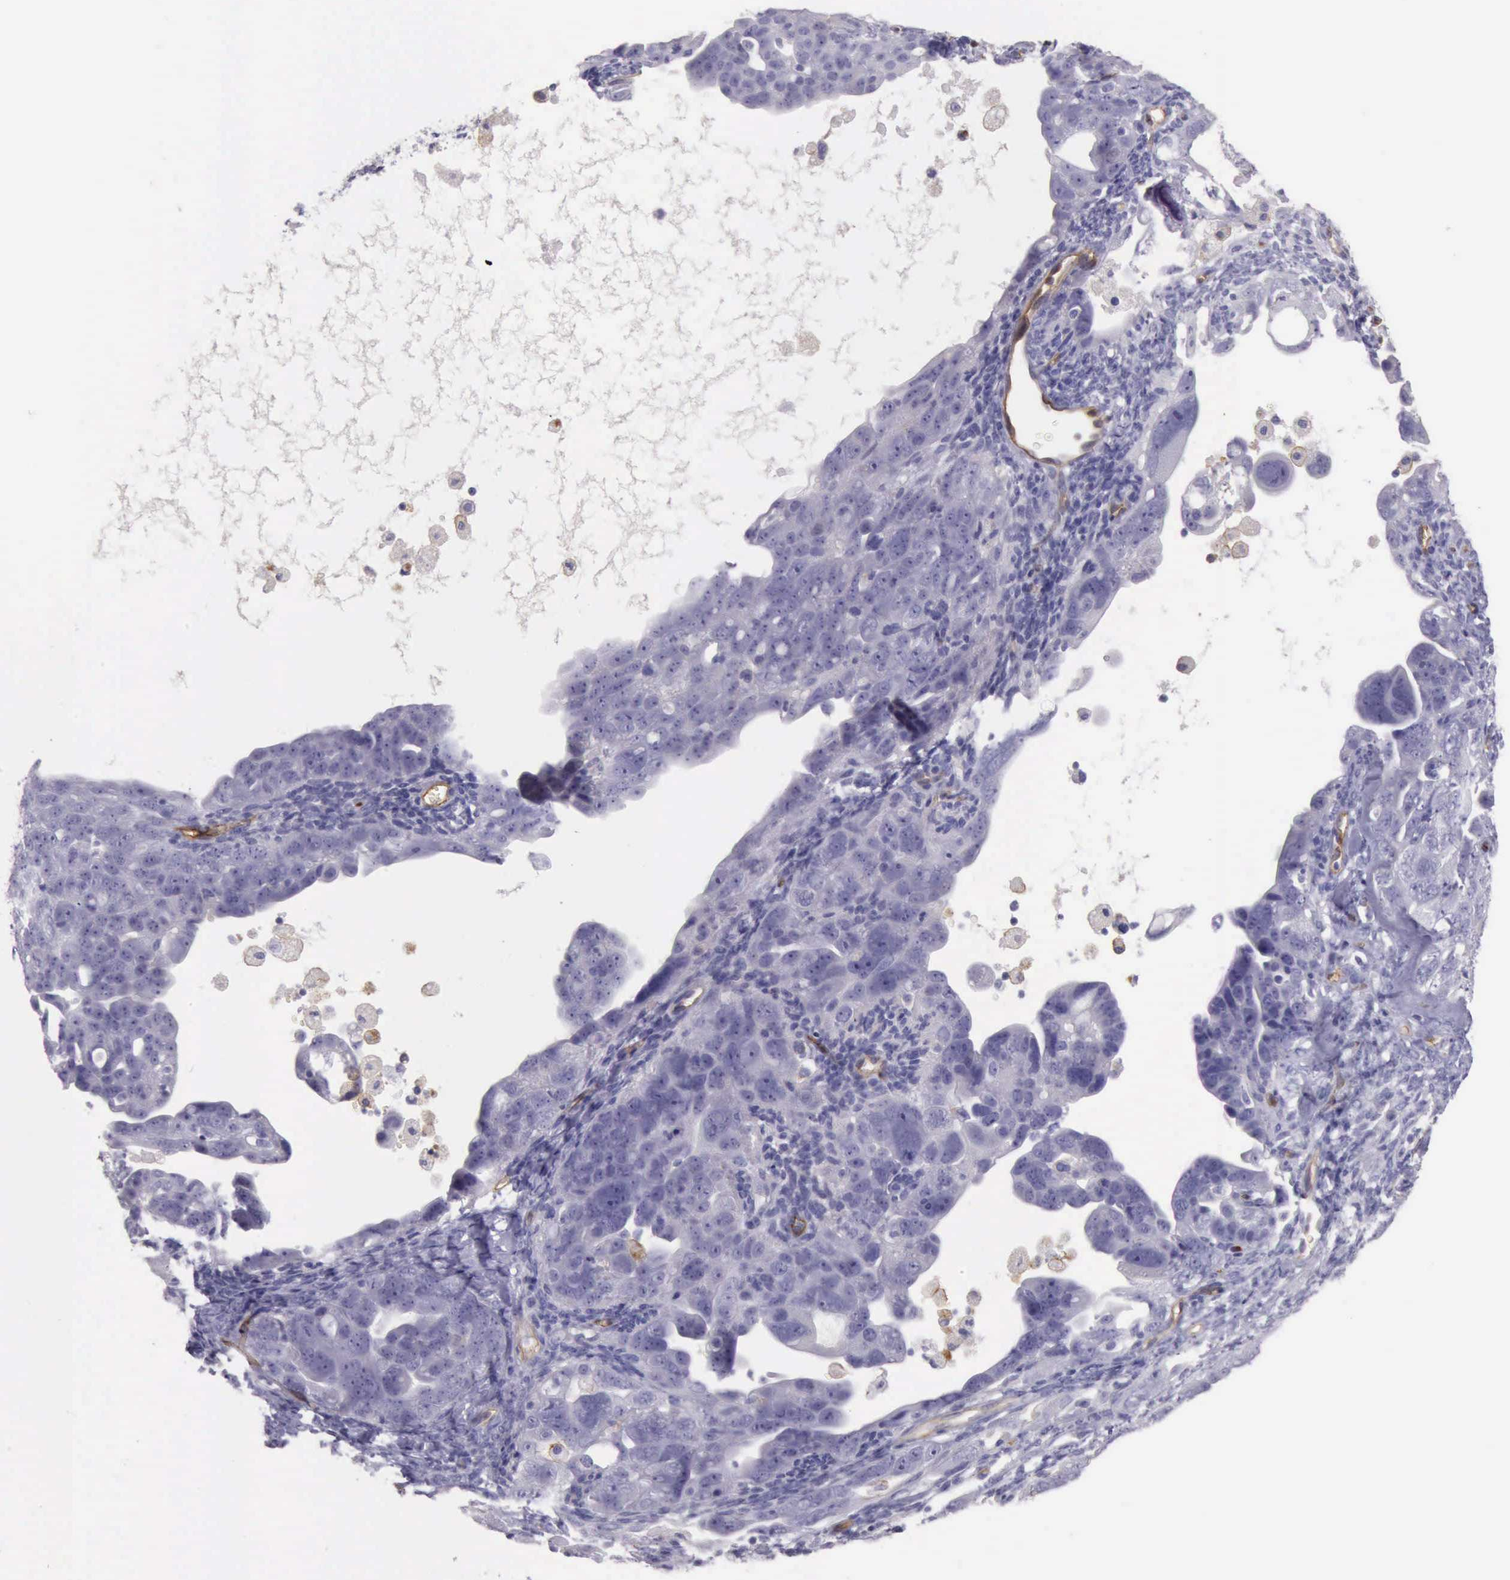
{"staining": {"intensity": "negative", "quantity": "none", "location": "none"}, "tissue": "ovarian cancer", "cell_type": "Tumor cells", "image_type": "cancer", "snomed": [{"axis": "morphology", "description": "Cystadenocarcinoma, serous, NOS"}, {"axis": "topography", "description": "Ovary"}], "caption": "Histopathology image shows no protein expression in tumor cells of ovarian cancer (serous cystadenocarcinoma) tissue. (Brightfield microscopy of DAB (3,3'-diaminobenzidine) immunohistochemistry at high magnification).", "gene": "TCEANC", "patient": {"sex": "female", "age": 66}}